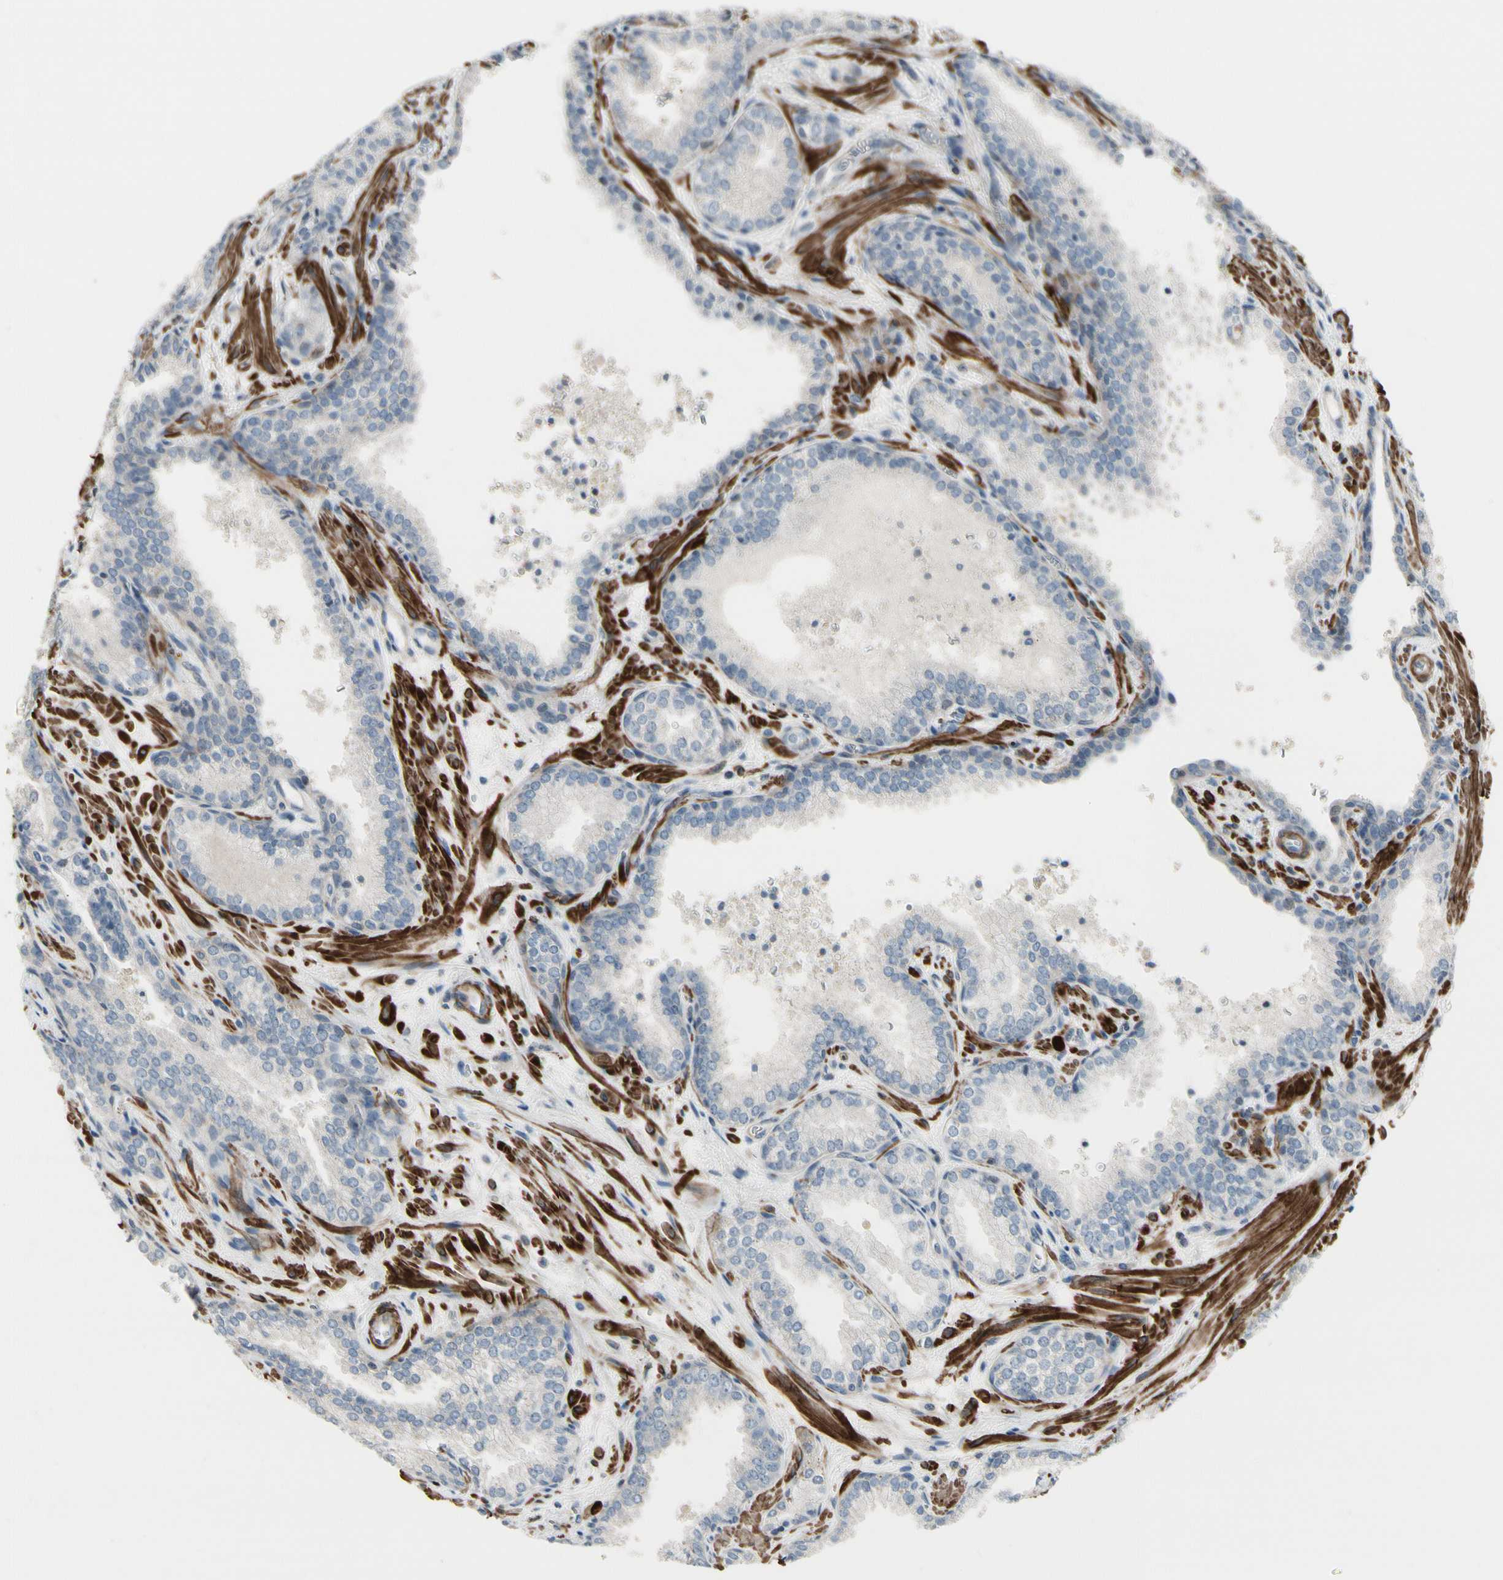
{"staining": {"intensity": "negative", "quantity": "none", "location": "none"}, "tissue": "prostate cancer", "cell_type": "Tumor cells", "image_type": "cancer", "snomed": [{"axis": "morphology", "description": "Adenocarcinoma, Low grade"}, {"axis": "topography", "description": "Prostate"}], "caption": "This is an immunohistochemistry histopathology image of human prostate cancer (adenocarcinoma (low-grade)). There is no positivity in tumor cells.", "gene": "TPM1", "patient": {"sex": "male", "age": 60}}